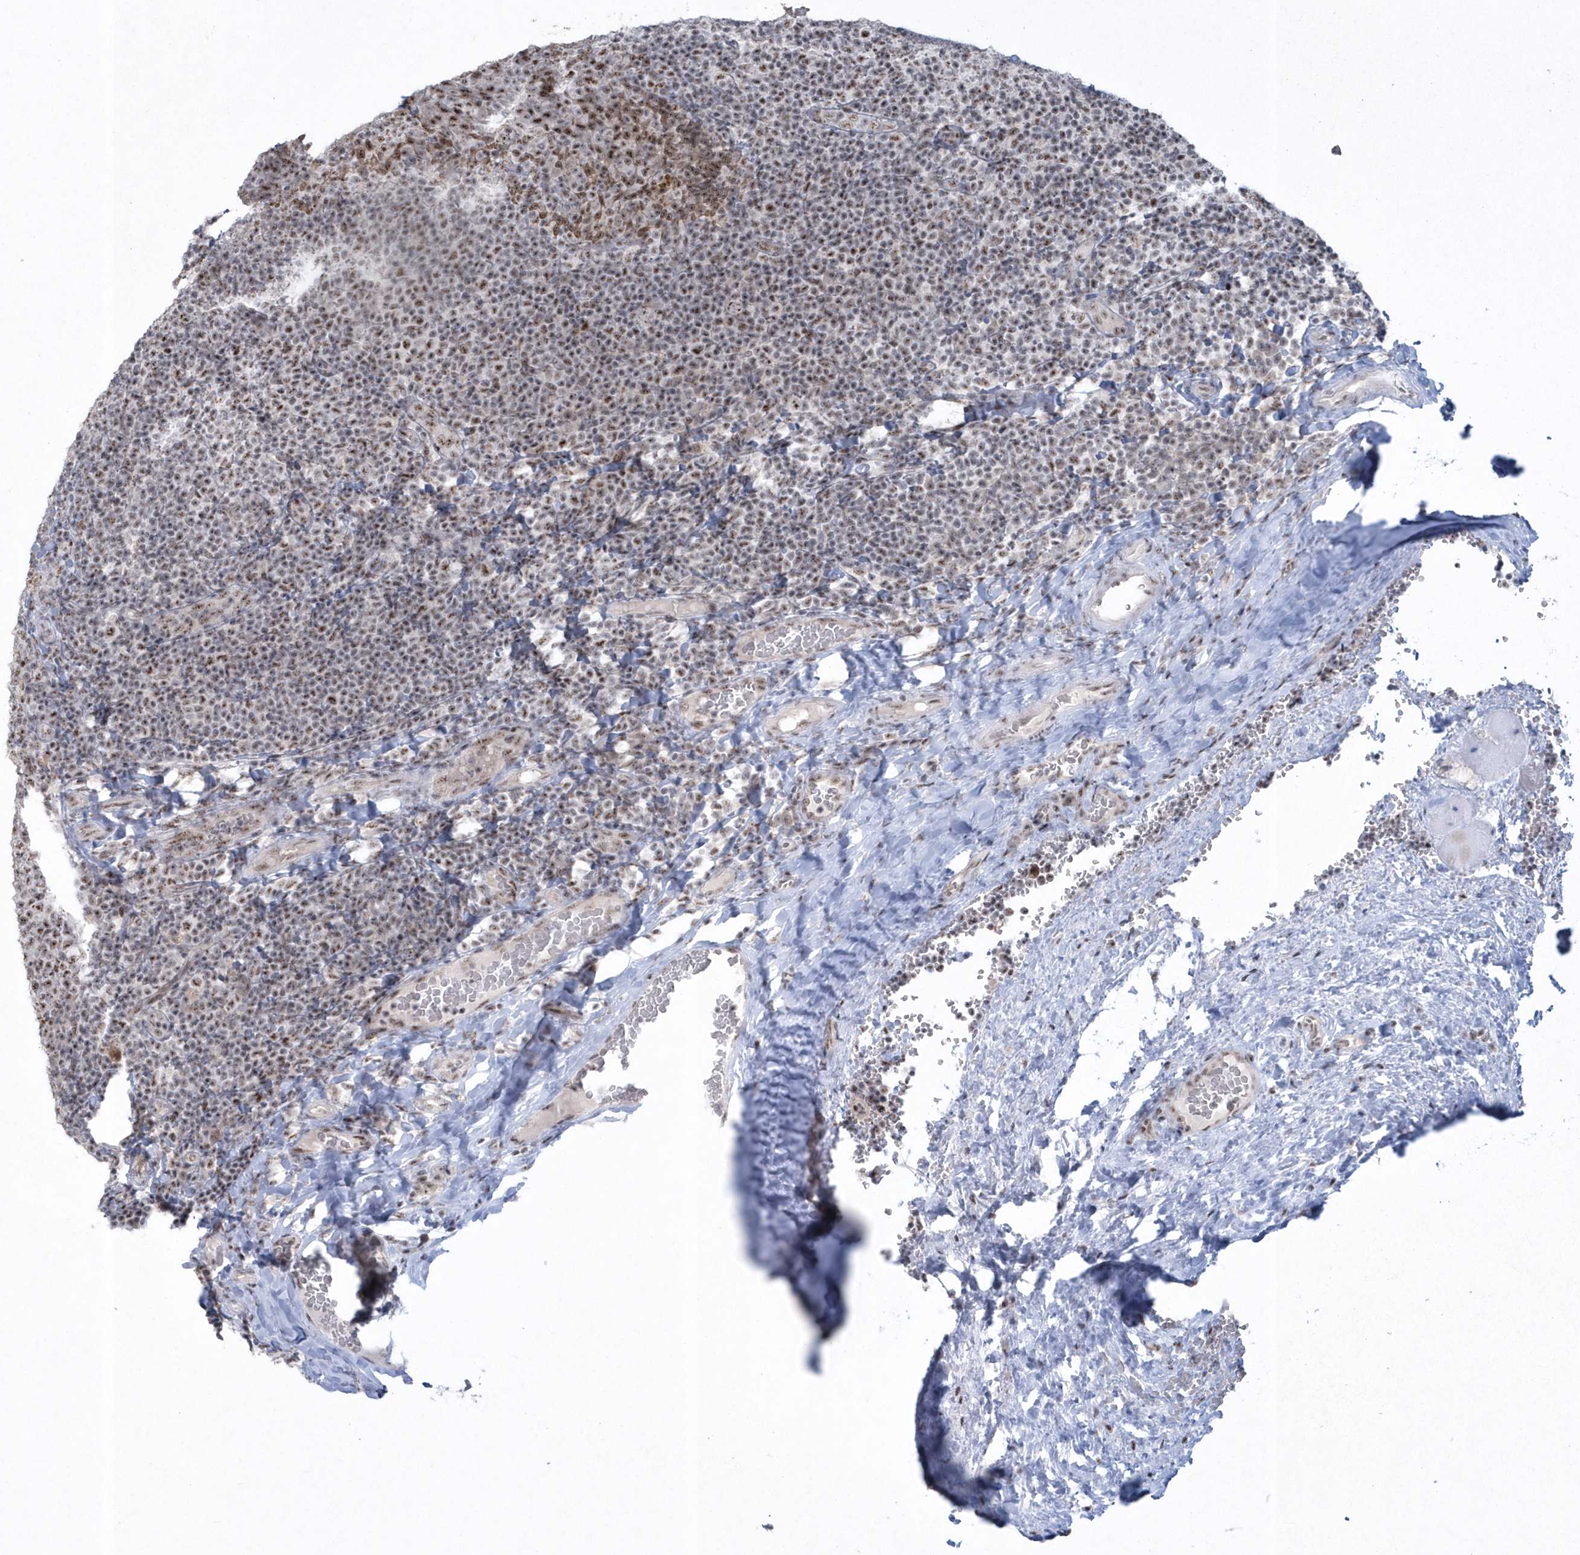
{"staining": {"intensity": "moderate", "quantity": "25%-75%", "location": "nuclear"}, "tissue": "tonsil", "cell_type": "Germinal center cells", "image_type": "normal", "snomed": [{"axis": "morphology", "description": "Normal tissue, NOS"}, {"axis": "topography", "description": "Tonsil"}], "caption": "DAB immunohistochemical staining of unremarkable tonsil reveals moderate nuclear protein positivity in approximately 25%-75% of germinal center cells. (DAB = brown stain, brightfield microscopy at high magnification).", "gene": "KDM6B", "patient": {"sex": "male", "age": 17}}